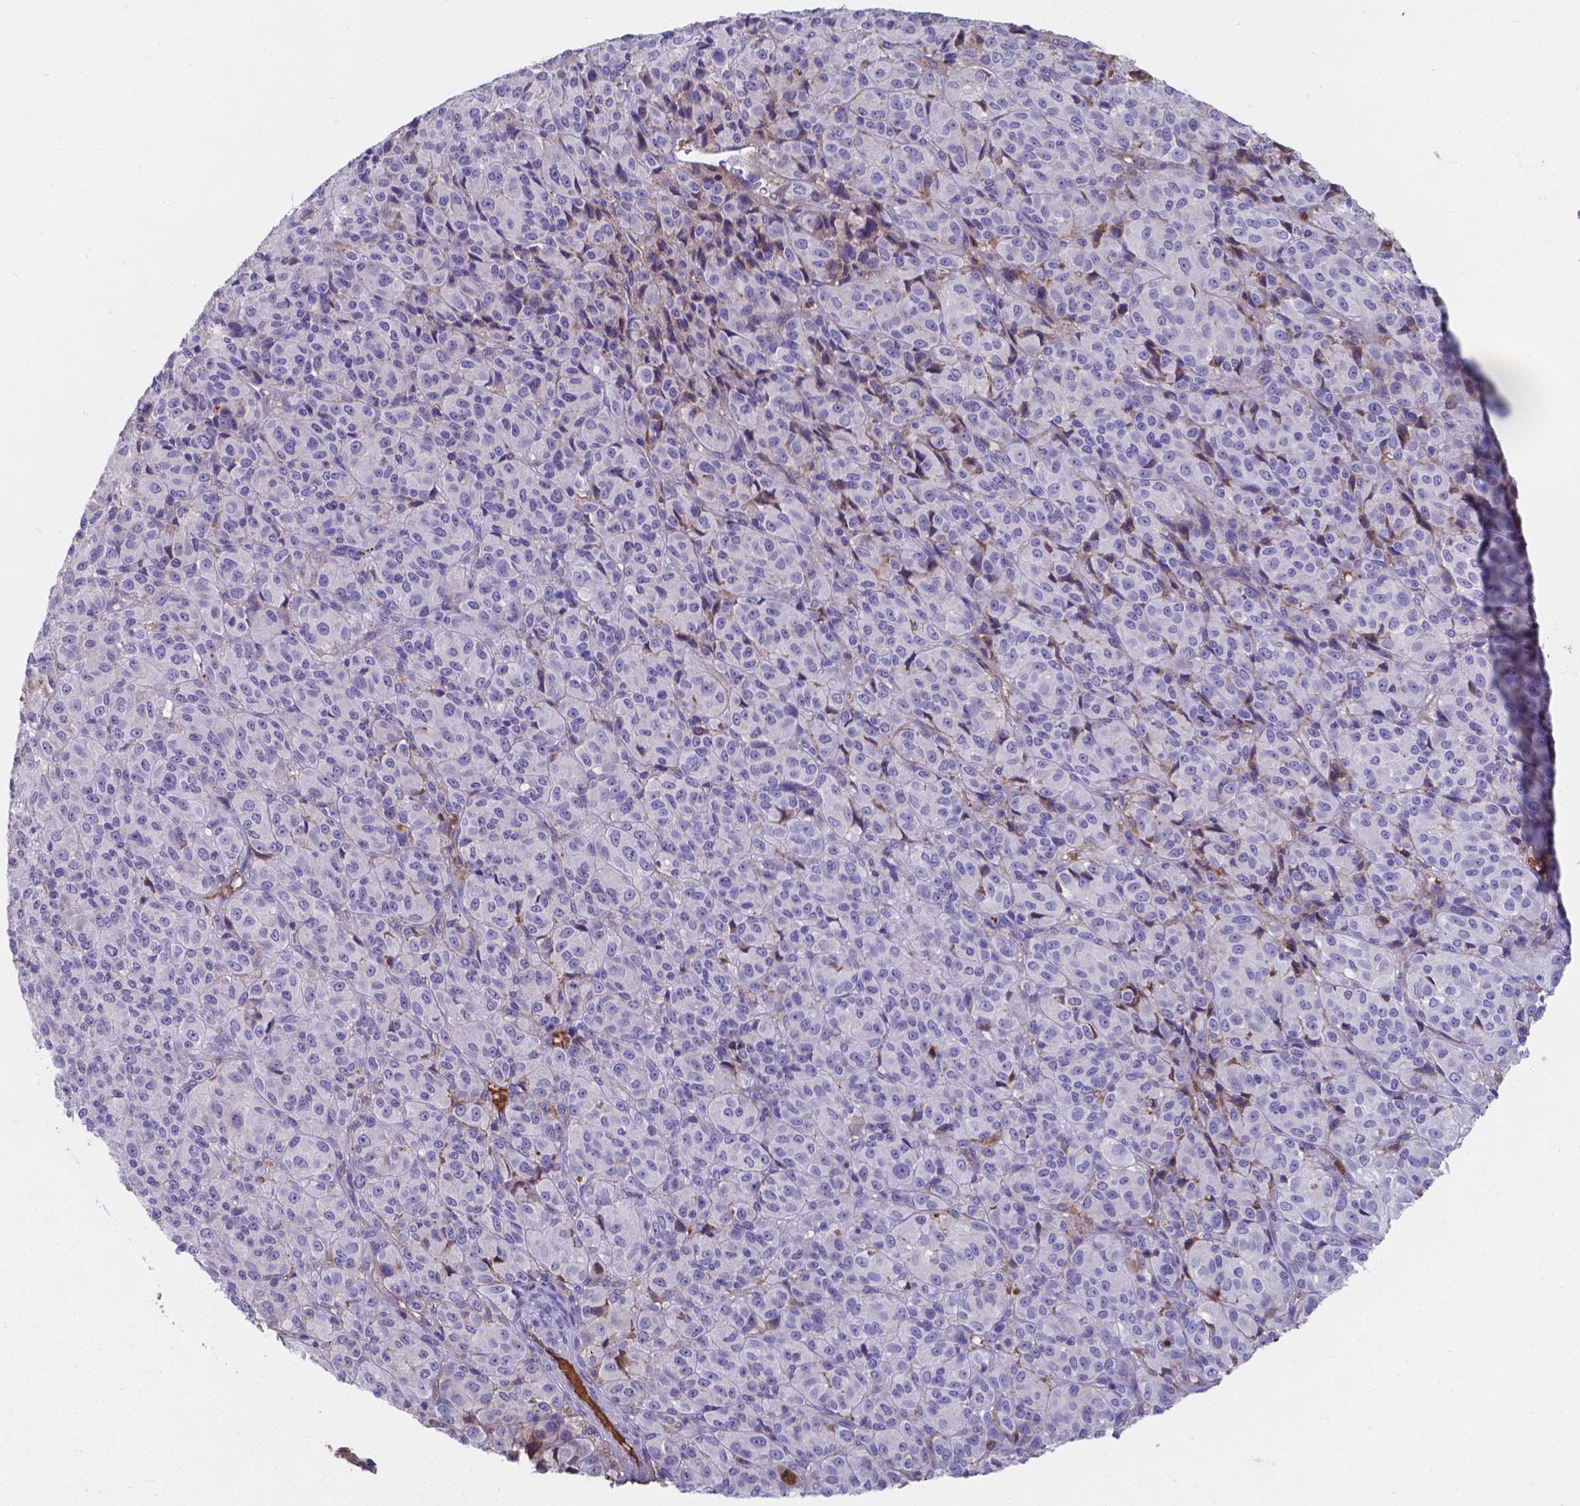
{"staining": {"intensity": "negative", "quantity": "none", "location": "none"}, "tissue": "melanoma", "cell_type": "Tumor cells", "image_type": "cancer", "snomed": [{"axis": "morphology", "description": "Malignant melanoma, Metastatic site"}, {"axis": "topography", "description": "Brain"}], "caption": "Tumor cells are negative for protein expression in human melanoma. Nuclei are stained in blue.", "gene": "SERPINA1", "patient": {"sex": "female", "age": 56}}